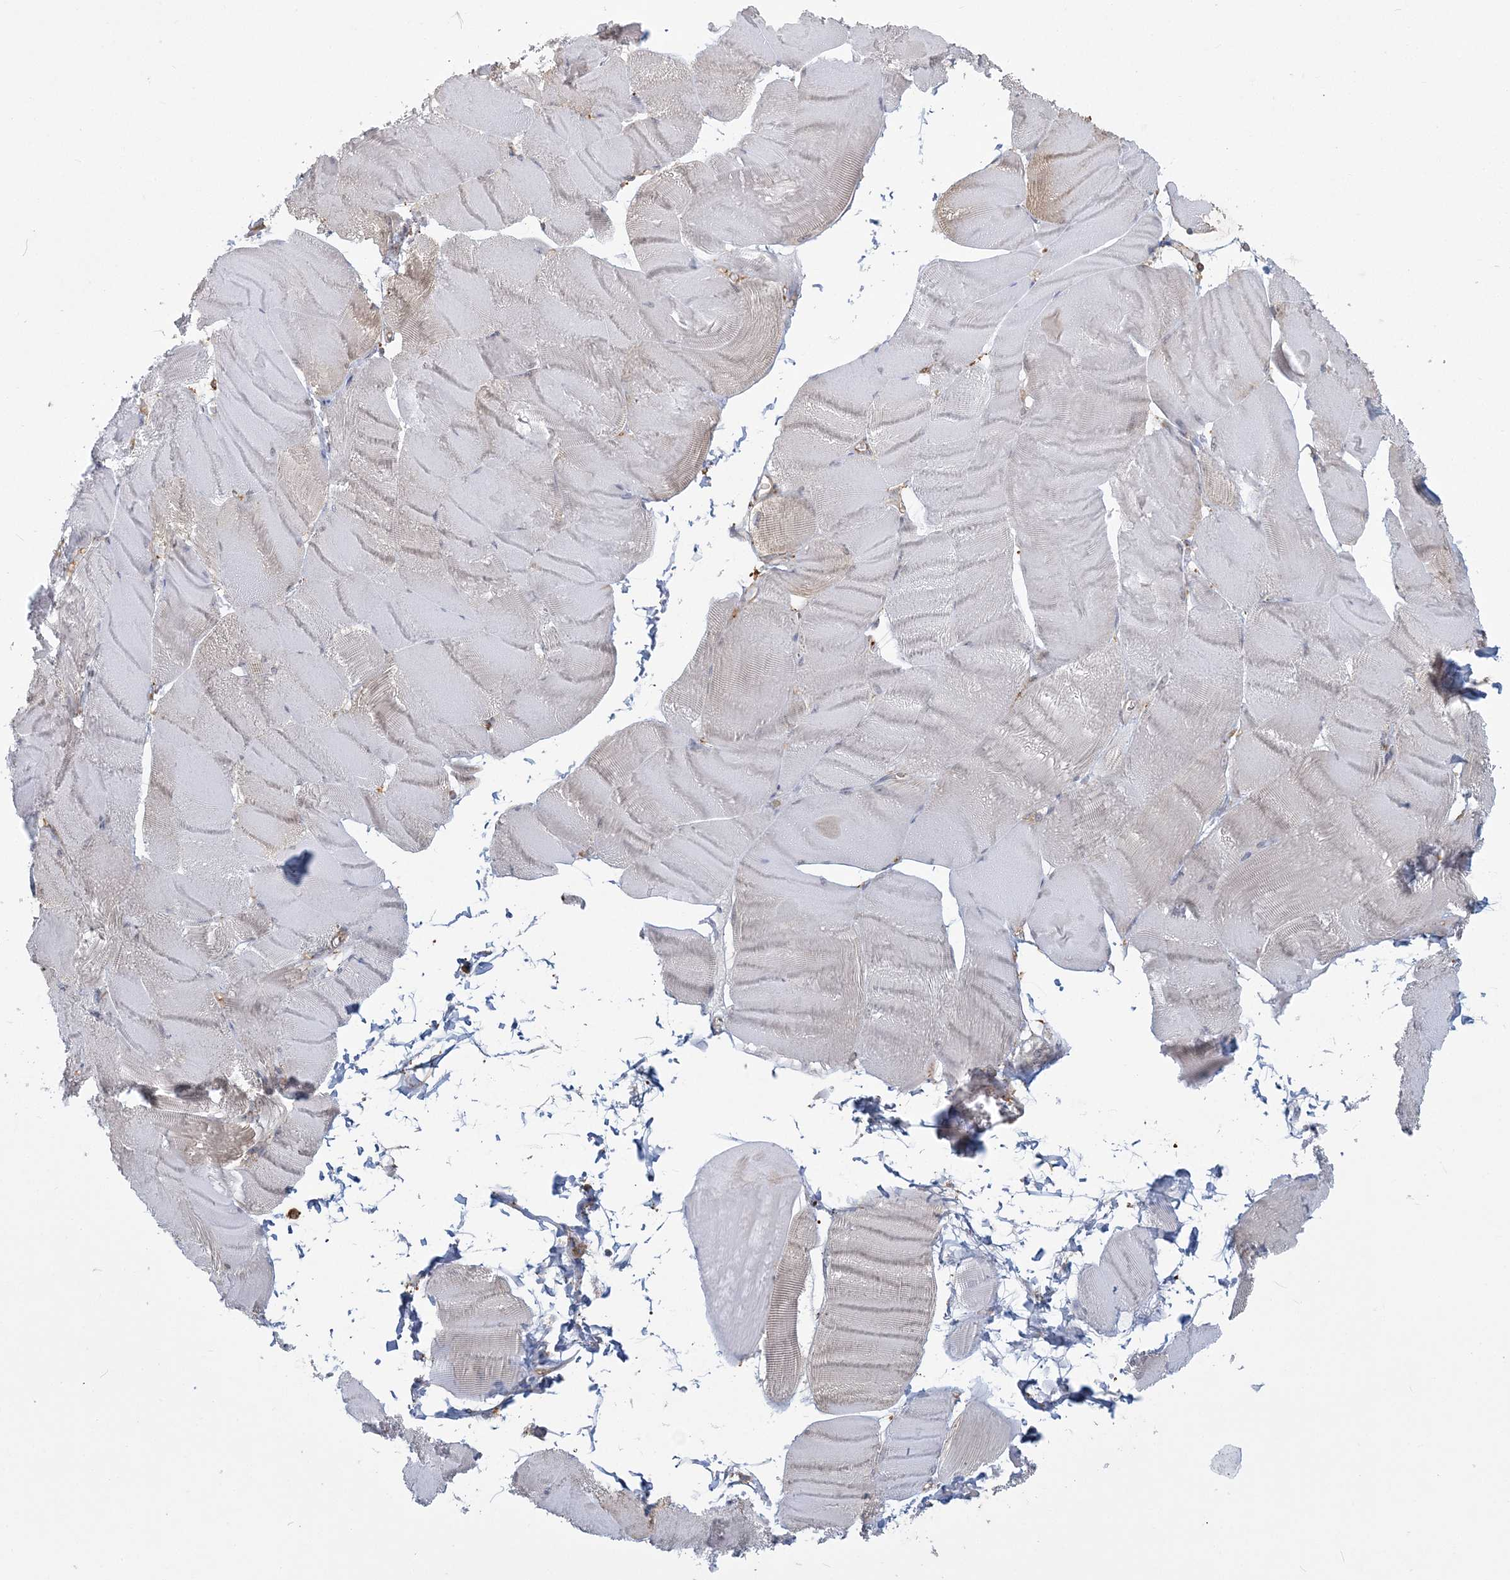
{"staining": {"intensity": "negative", "quantity": "none", "location": "none"}, "tissue": "skeletal muscle", "cell_type": "Myocytes", "image_type": "normal", "snomed": [{"axis": "morphology", "description": "Normal tissue, NOS"}, {"axis": "morphology", "description": "Basal cell carcinoma"}, {"axis": "topography", "description": "Skeletal muscle"}], "caption": "Photomicrograph shows no protein expression in myocytes of normal skeletal muscle. Brightfield microscopy of IHC stained with DAB (3,3'-diaminobenzidine) (brown) and hematoxylin (blue), captured at high magnification.", "gene": "ANKS1A", "patient": {"sex": "female", "age": 64}}